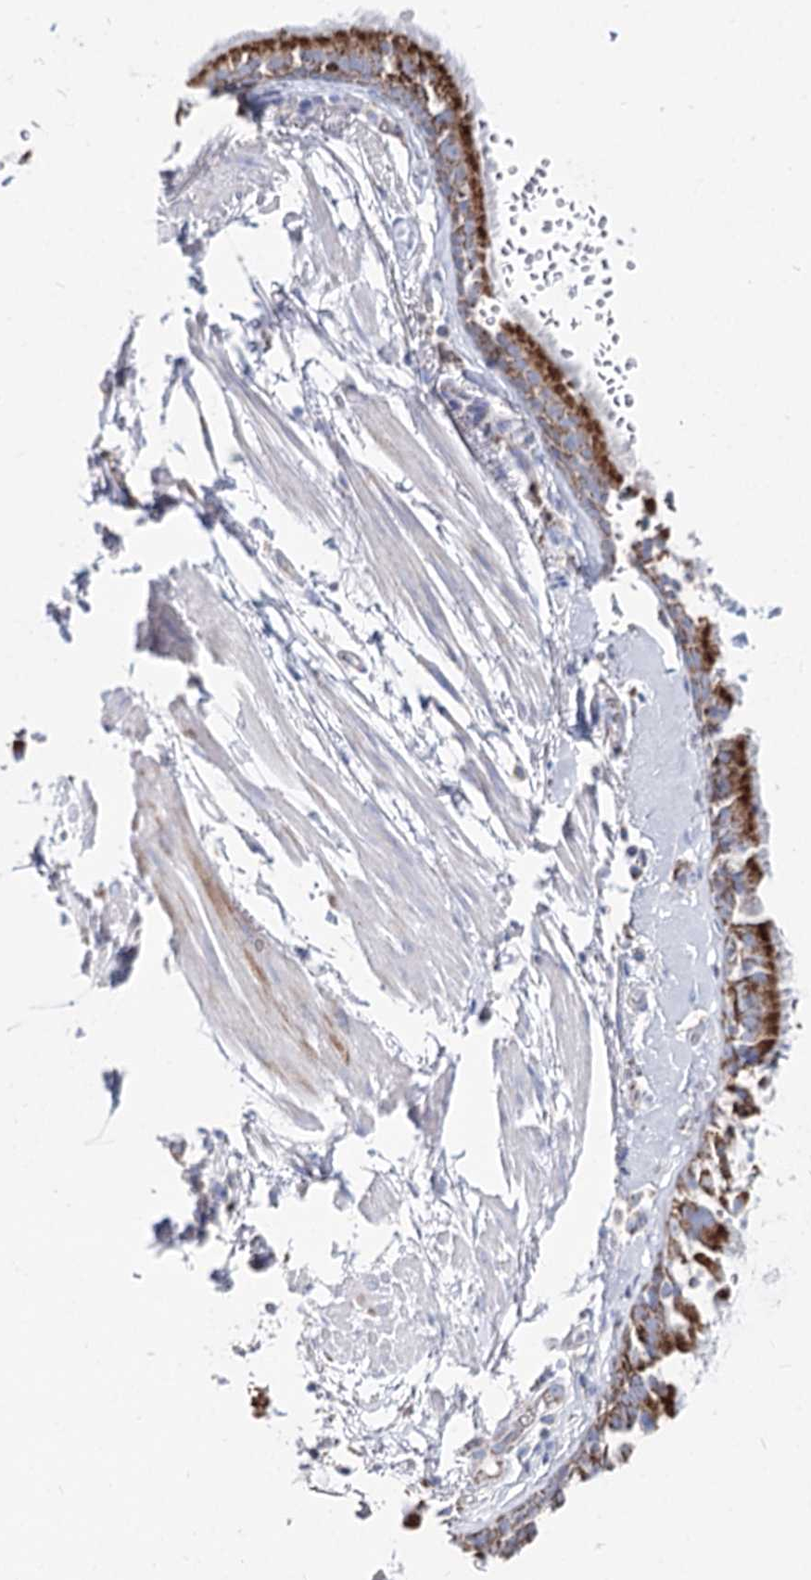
{"staining": {"intensity": "negative", "quantity": "none", "location": "none"}, "tissue": "adipose tissue", "cell_type": "Adipocytes", "image_type": "normal", "snomed": [{"axis": "morphology", "description": "Normal tissue, NOS"}, {"axis": "topography", "description": "Lymph node"}, {"axis": "topography", "description": "Cartilage tissue"}, {"axis": "topography", "description": "Bronchus"}], "caption": "This is an IHC image of normal human adipose tissue. There is no positivity in adipocytes.", "gene": "MCCC2", "patient": {"sex": "male", "age": 63}}